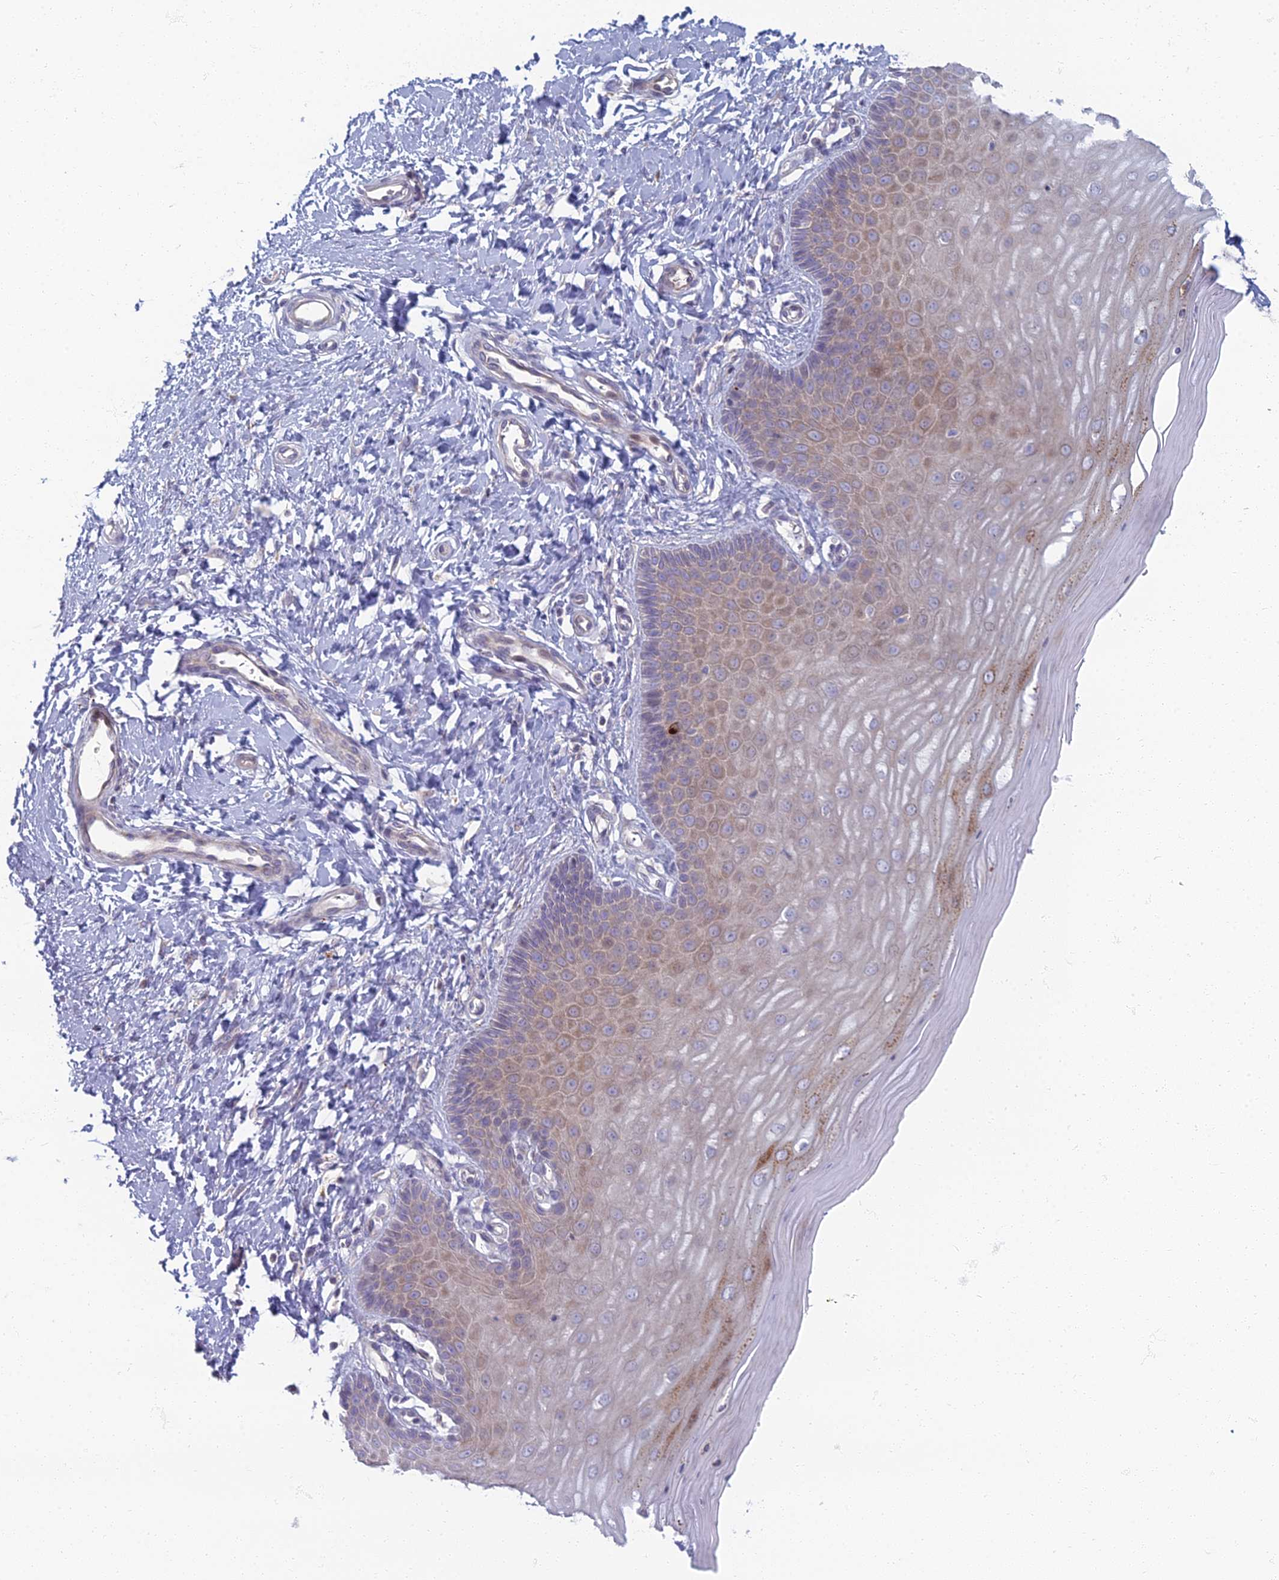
{"staining": {"intensity": "weak", "quantity": ">75%", "location": "cytoplasmic/membranous"}, "tissue": "cervix", "cell_type": "Glandular cells", "image_type": "normal", "snomed": [{"axis": "morphology", "description": "Normal tissue, NOS"}, {"axis": "topography", "description": "Cervix"}], "caption": "High-power microscopy captured an IHC photomicrograph of unremarkable cervix, revealing weak cytoplasmic/membranous staining in about >75% of glandular cells. Nuclei are stained in blue.", "gene": "CHMP4B", "patient": {"sex": "female", "age": 55}}